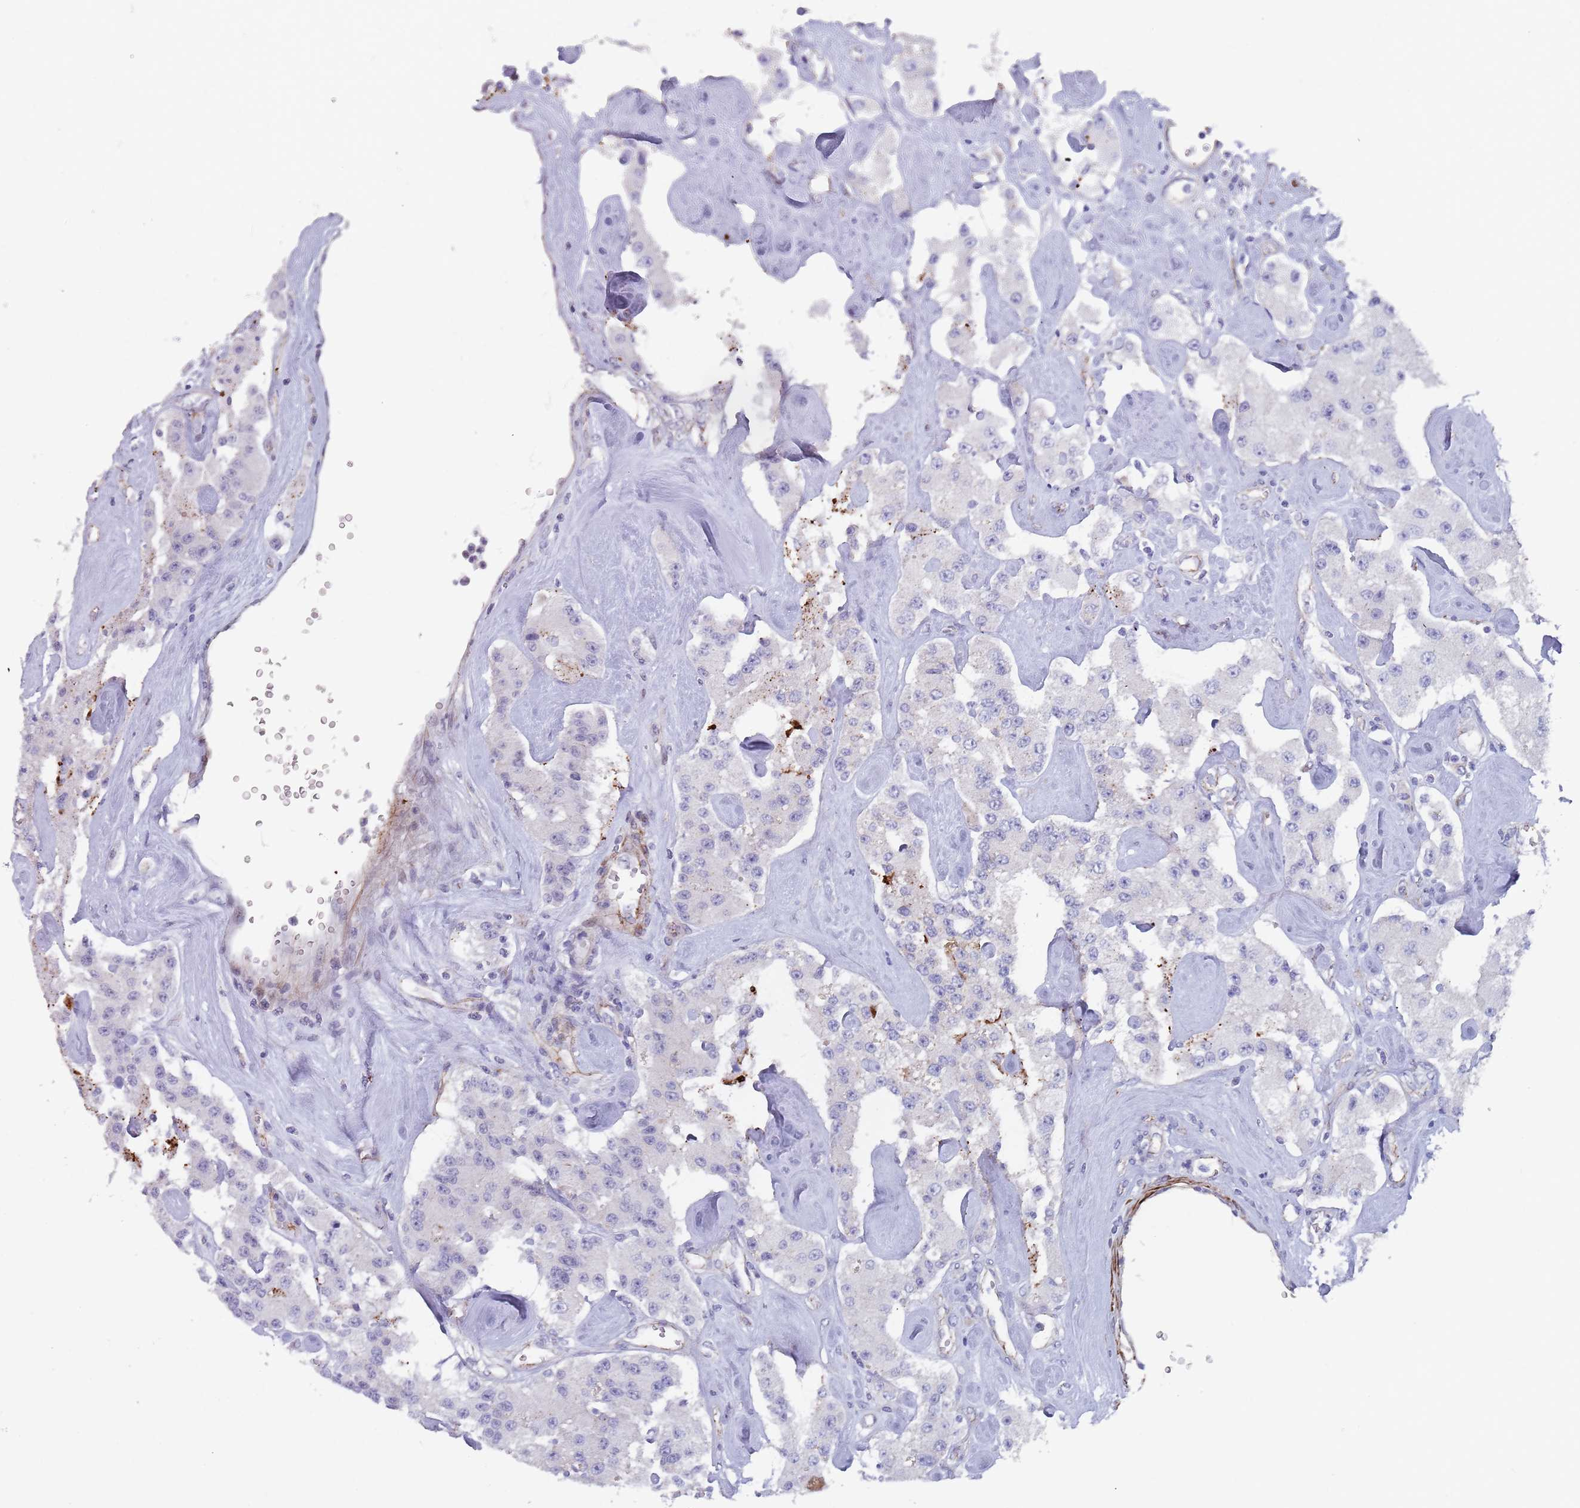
{"staining": {"intensity": "negative", "quantity": "none", "location": "none"}, "tissue": "carcinoid", "cell_type": "Tumor cells", "image_type": "cancer", "snomed": [{"axis": "morphology", "description": "Carcinoid, malignant, NOS"}, {"axis": "topography", "description": "Pancreas"}], "caption": "IHC of human carcinoid reveals no staining in tumor cells. The staining is performed using DAB brown chromogen with nuclei counter-stained in using hematoxylin.", "gene": "OR5A2", "patient": {"sex": "male", "age": 41}}